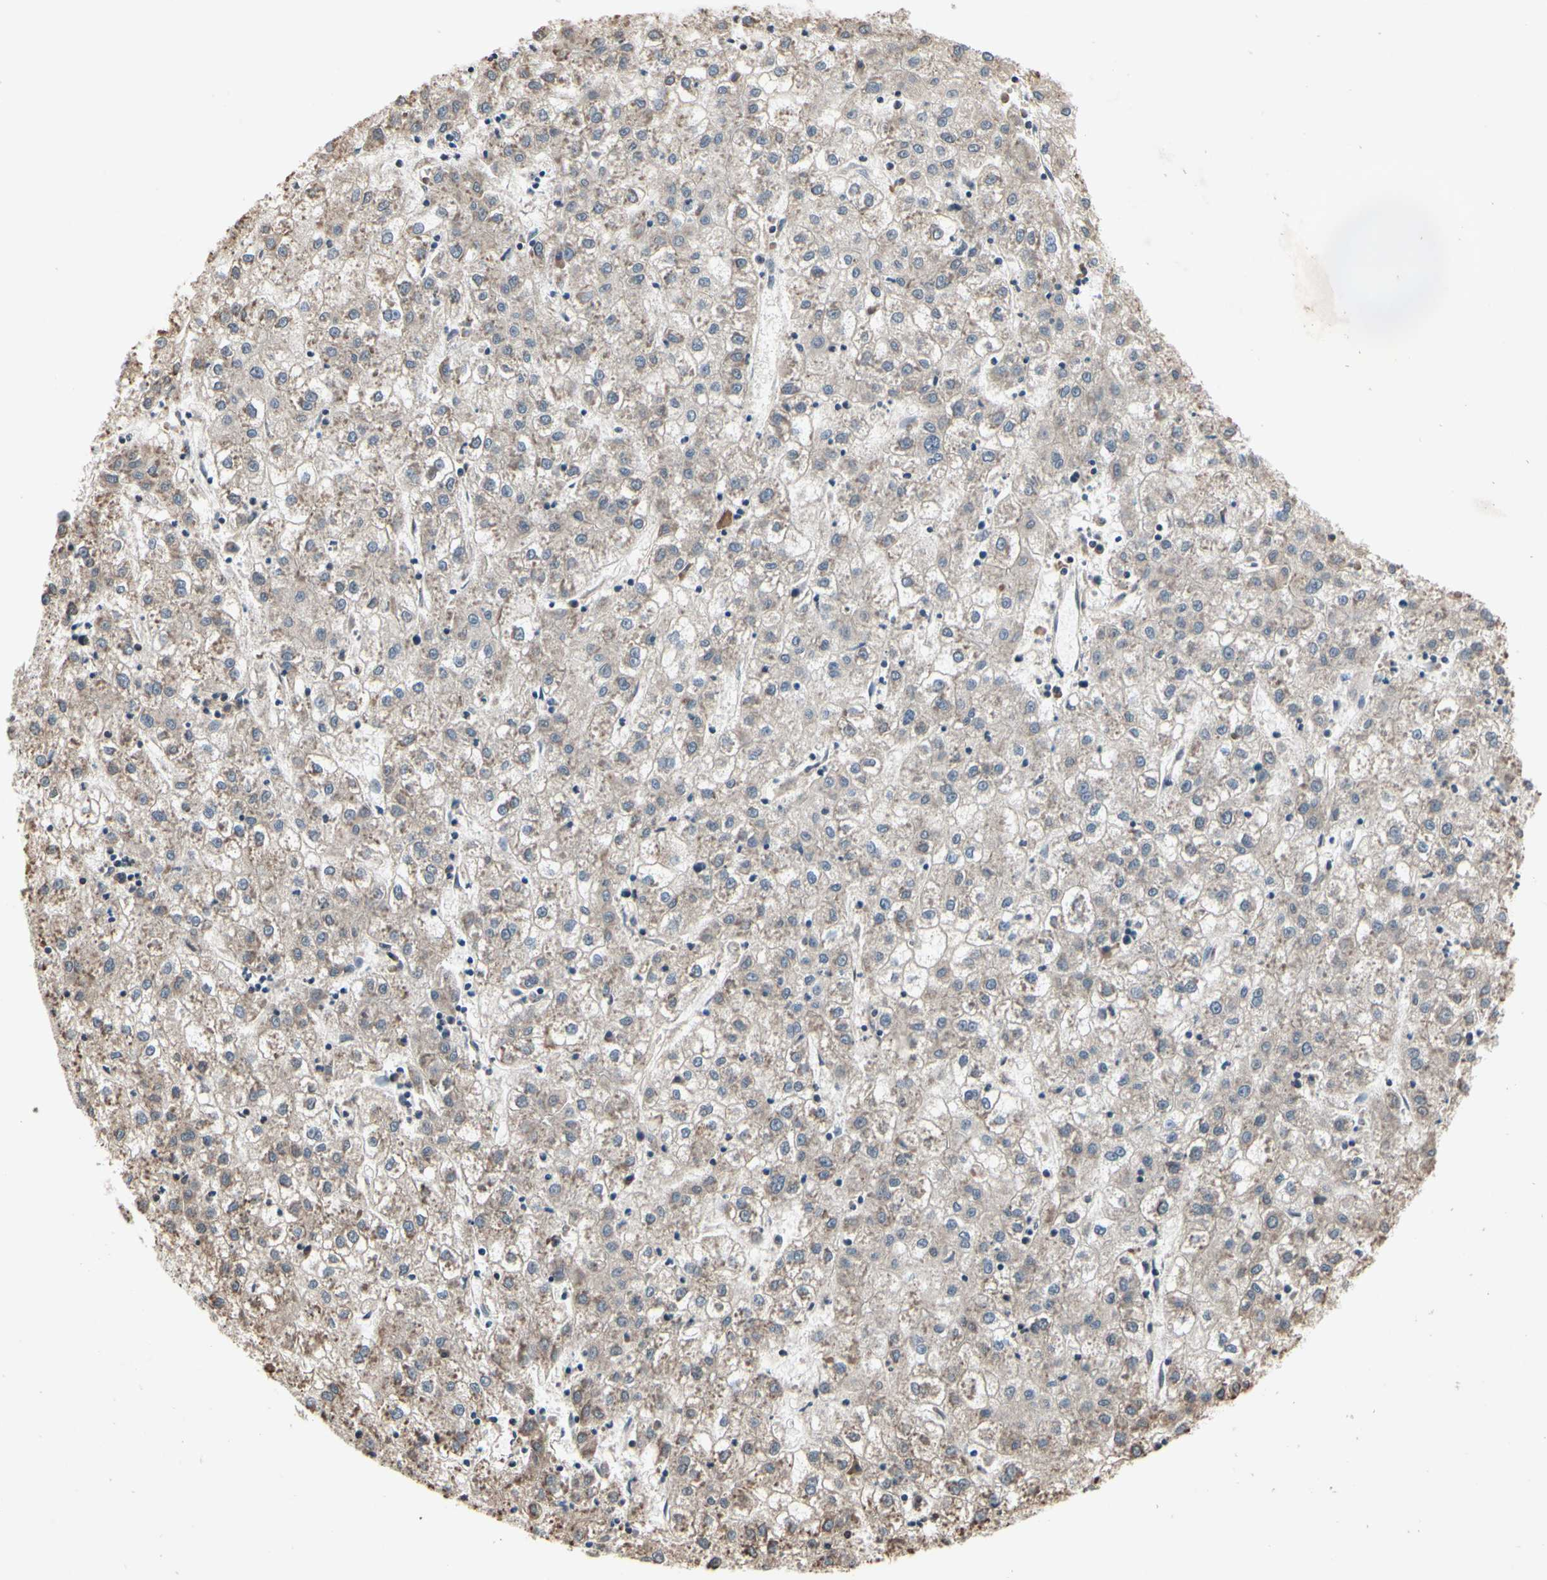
{"staining": {"intensity": "weak", "quantity": "25%-75%", "location": "cytoplasmic/membranous"}, "tissue": "liver cancer", "cell_type": "Tumor cells", "image_type": "cancer", "snomed": [{"axis": "morphology", "description": "Carcinoma, Hepatocellular, NOS"}, {"axis": "topography", "description": "Liver"}], "caption": "Protein staining demonstrates weak cytoplasmic/membranous expression in about 25%-75% of tumor cells in hepatocellular carcinoma (liver).", "gene": "HIPK2", "patient": {"sex": "male", "age": 72}}